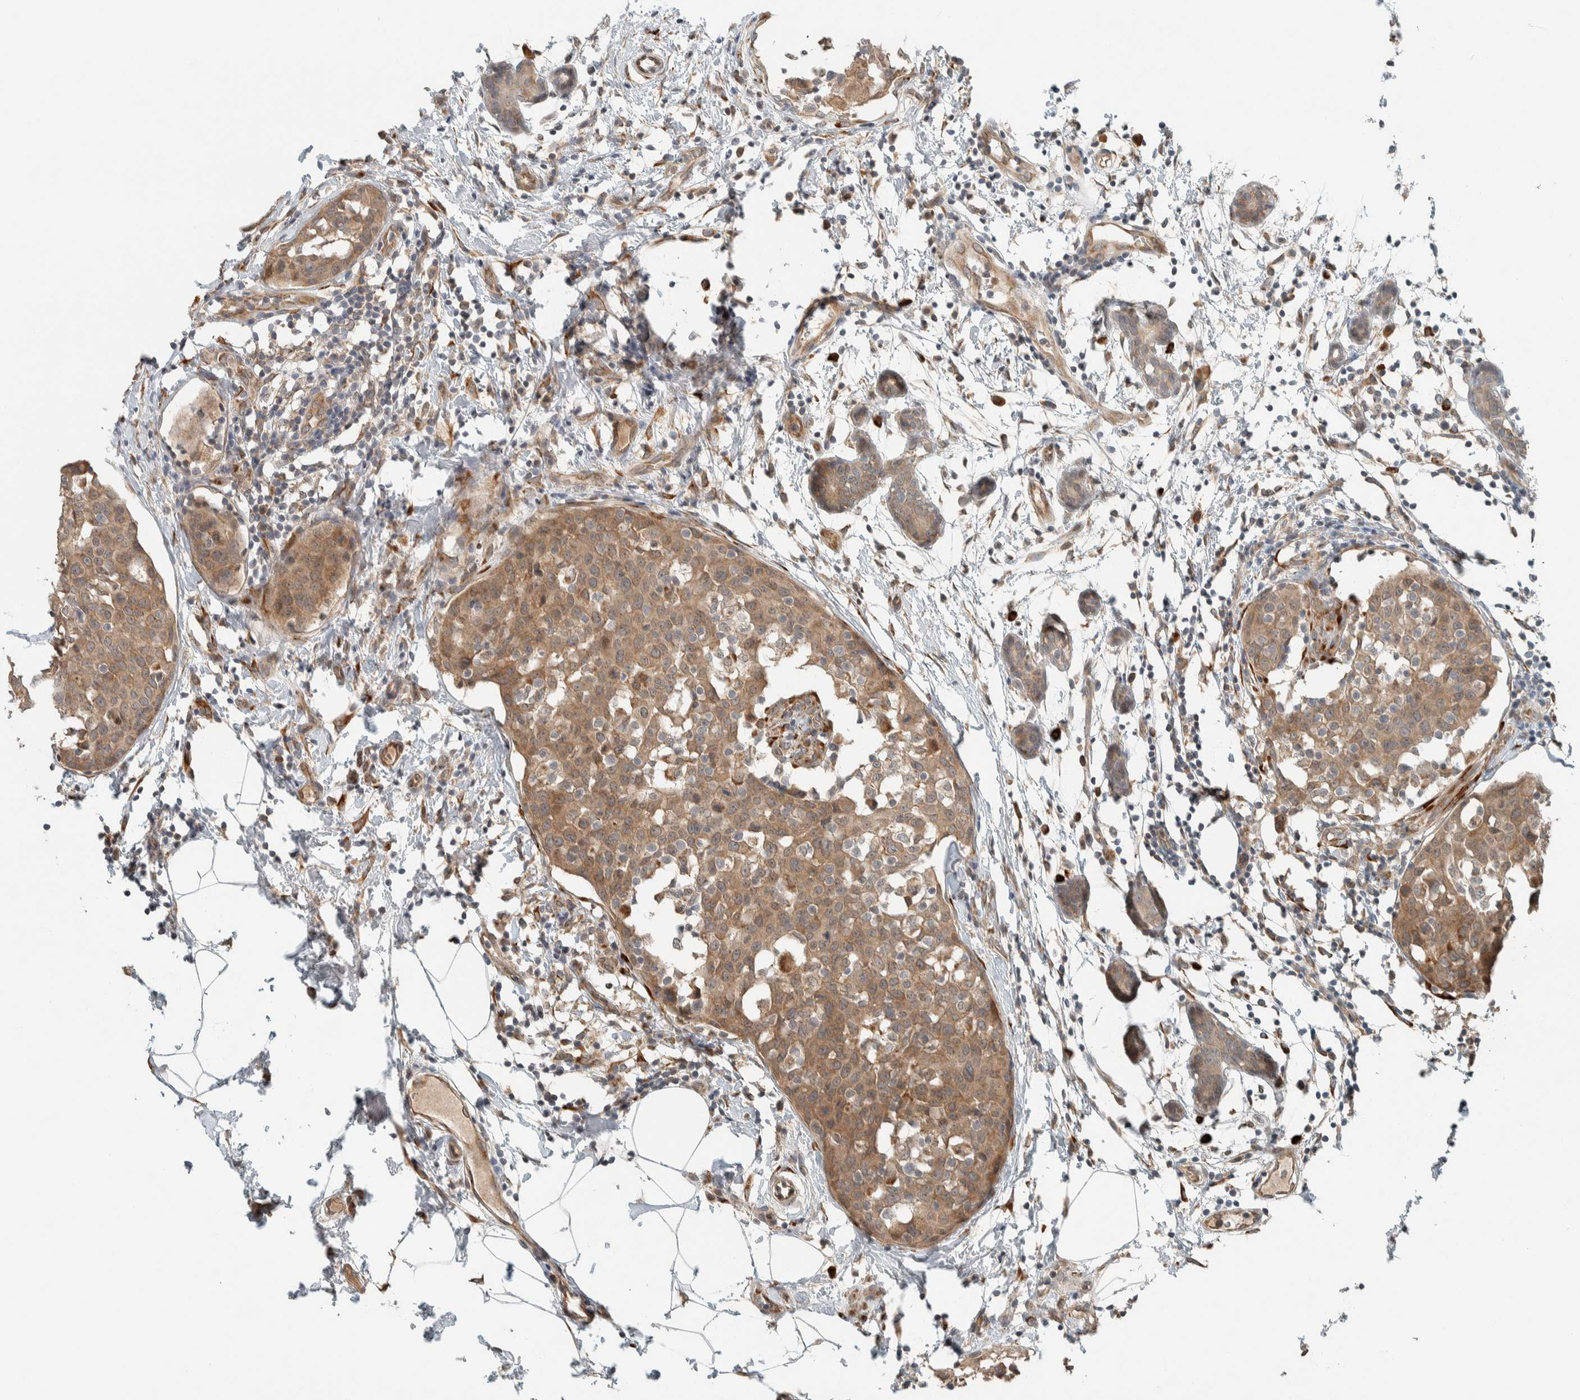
{"staining": {"intensity": "moderate", "quantity": ">75%", "location": "cytoplasmic/membranous"}, "tissue": "breast cancer", "cell_type": "Tumor cells", "image_type": "cancer", "snomed": [{"axis": "morphology", "description": "Normal tissue, NOS"}, {"axis": "morphology", "description": "Duct carcinoma"}, {"axis": "topography", "description": "Breast"}], "caption": "This photomicrograph exhibits immunohistochemistry staining of breast cancer, with medium moderate cytoplasmic/membranous expression in about >75% of tumor cells.", "gene": "CTBP2", "patient": {"sex": "female", "age": 37}}